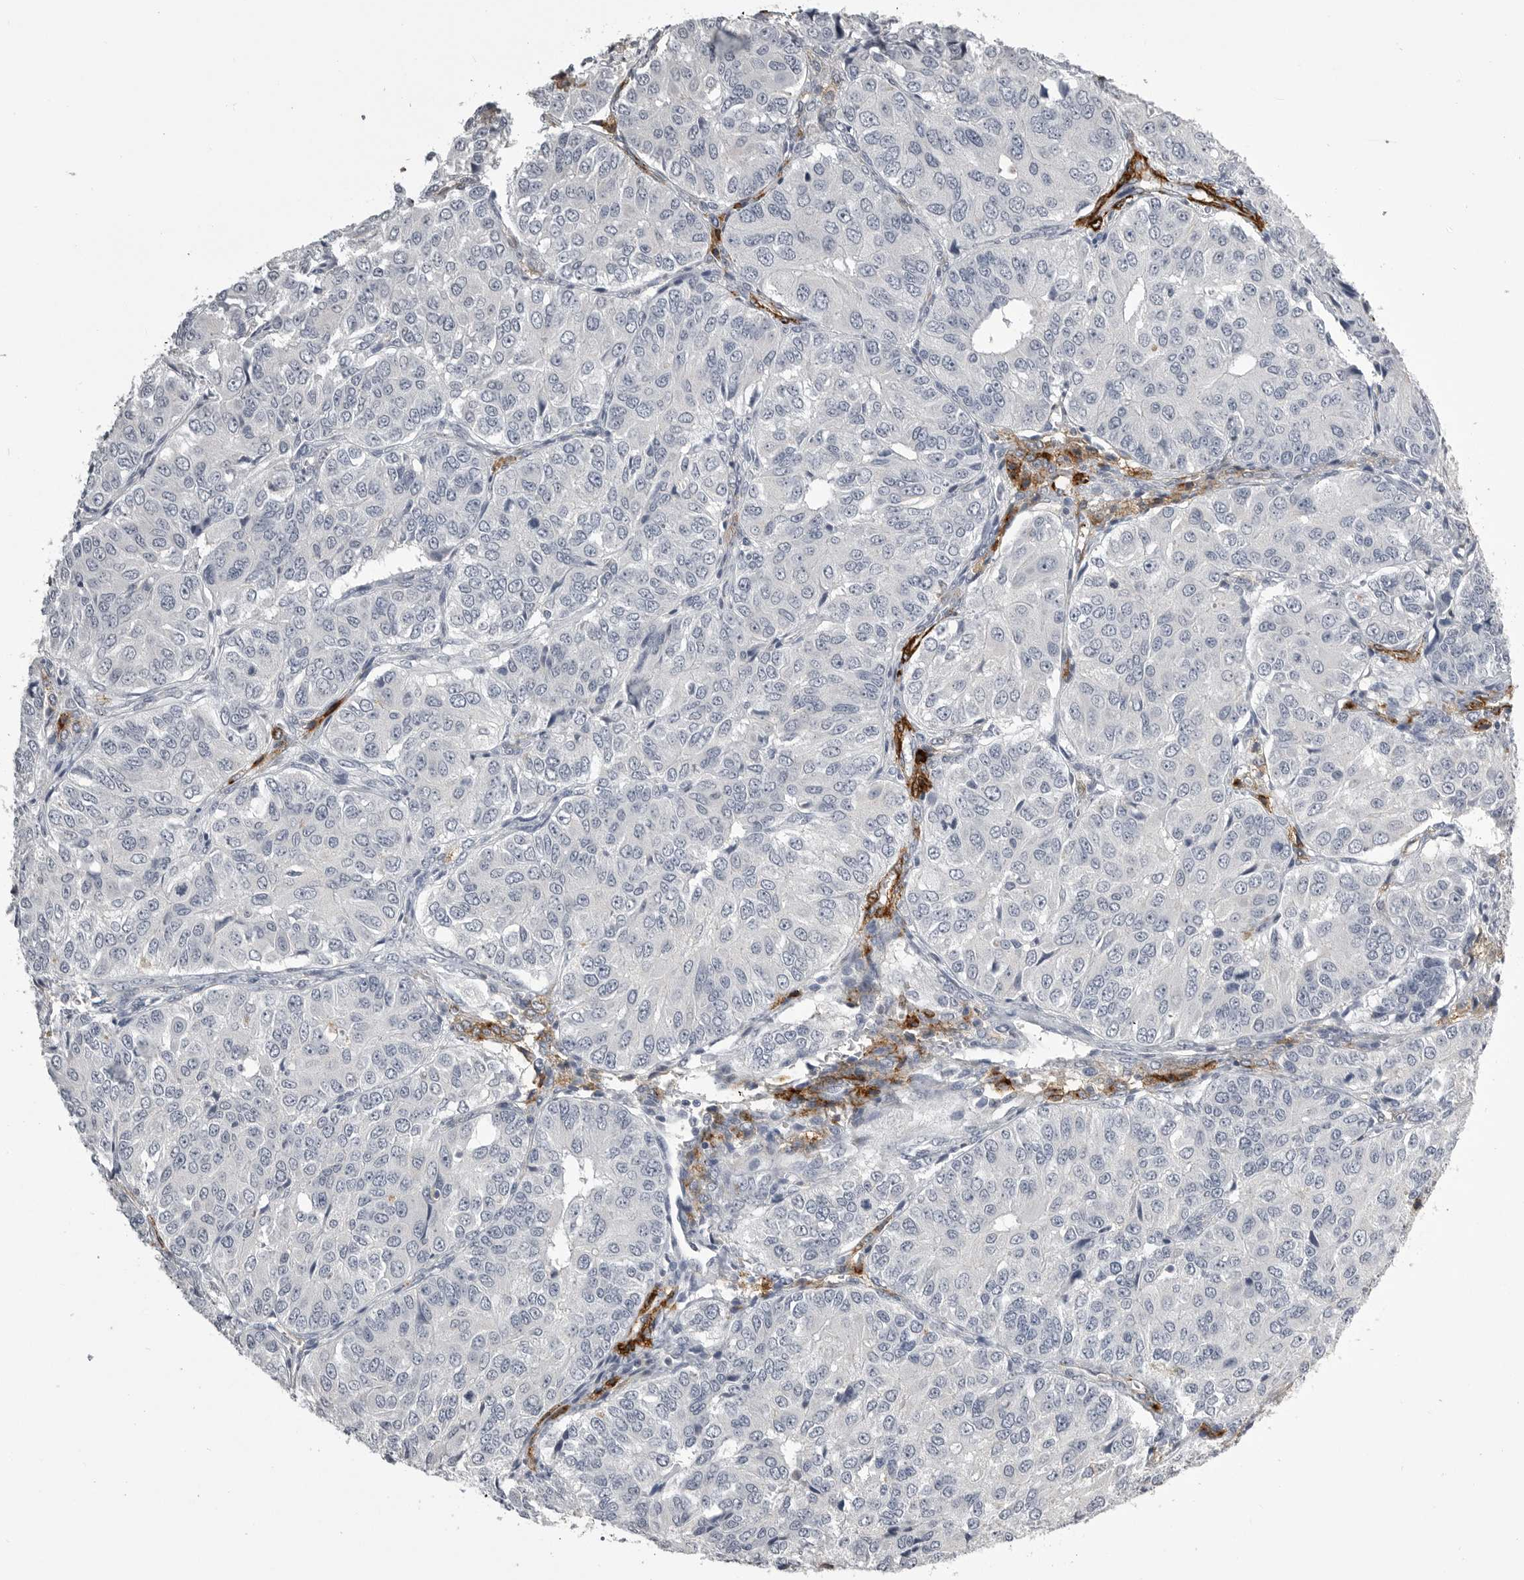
{"staining": {"intensity": "negative", "quantity": "none", "location": "none"}, "tissue": "ovarian cancer", "cell_type": "Tumor cells", "image_type": "cancer", "snomed": [{"axis": "morphology", "description": "Carcinoma, endometroid"}, {"axis": "topography", "description": "Ovary"}], "caption": "This is an IHC micrograph of ovarian cancer. There is no positivity in tumor cells.", "gene": "AOC3", "patient": {"sex": "female", "age": 51}}